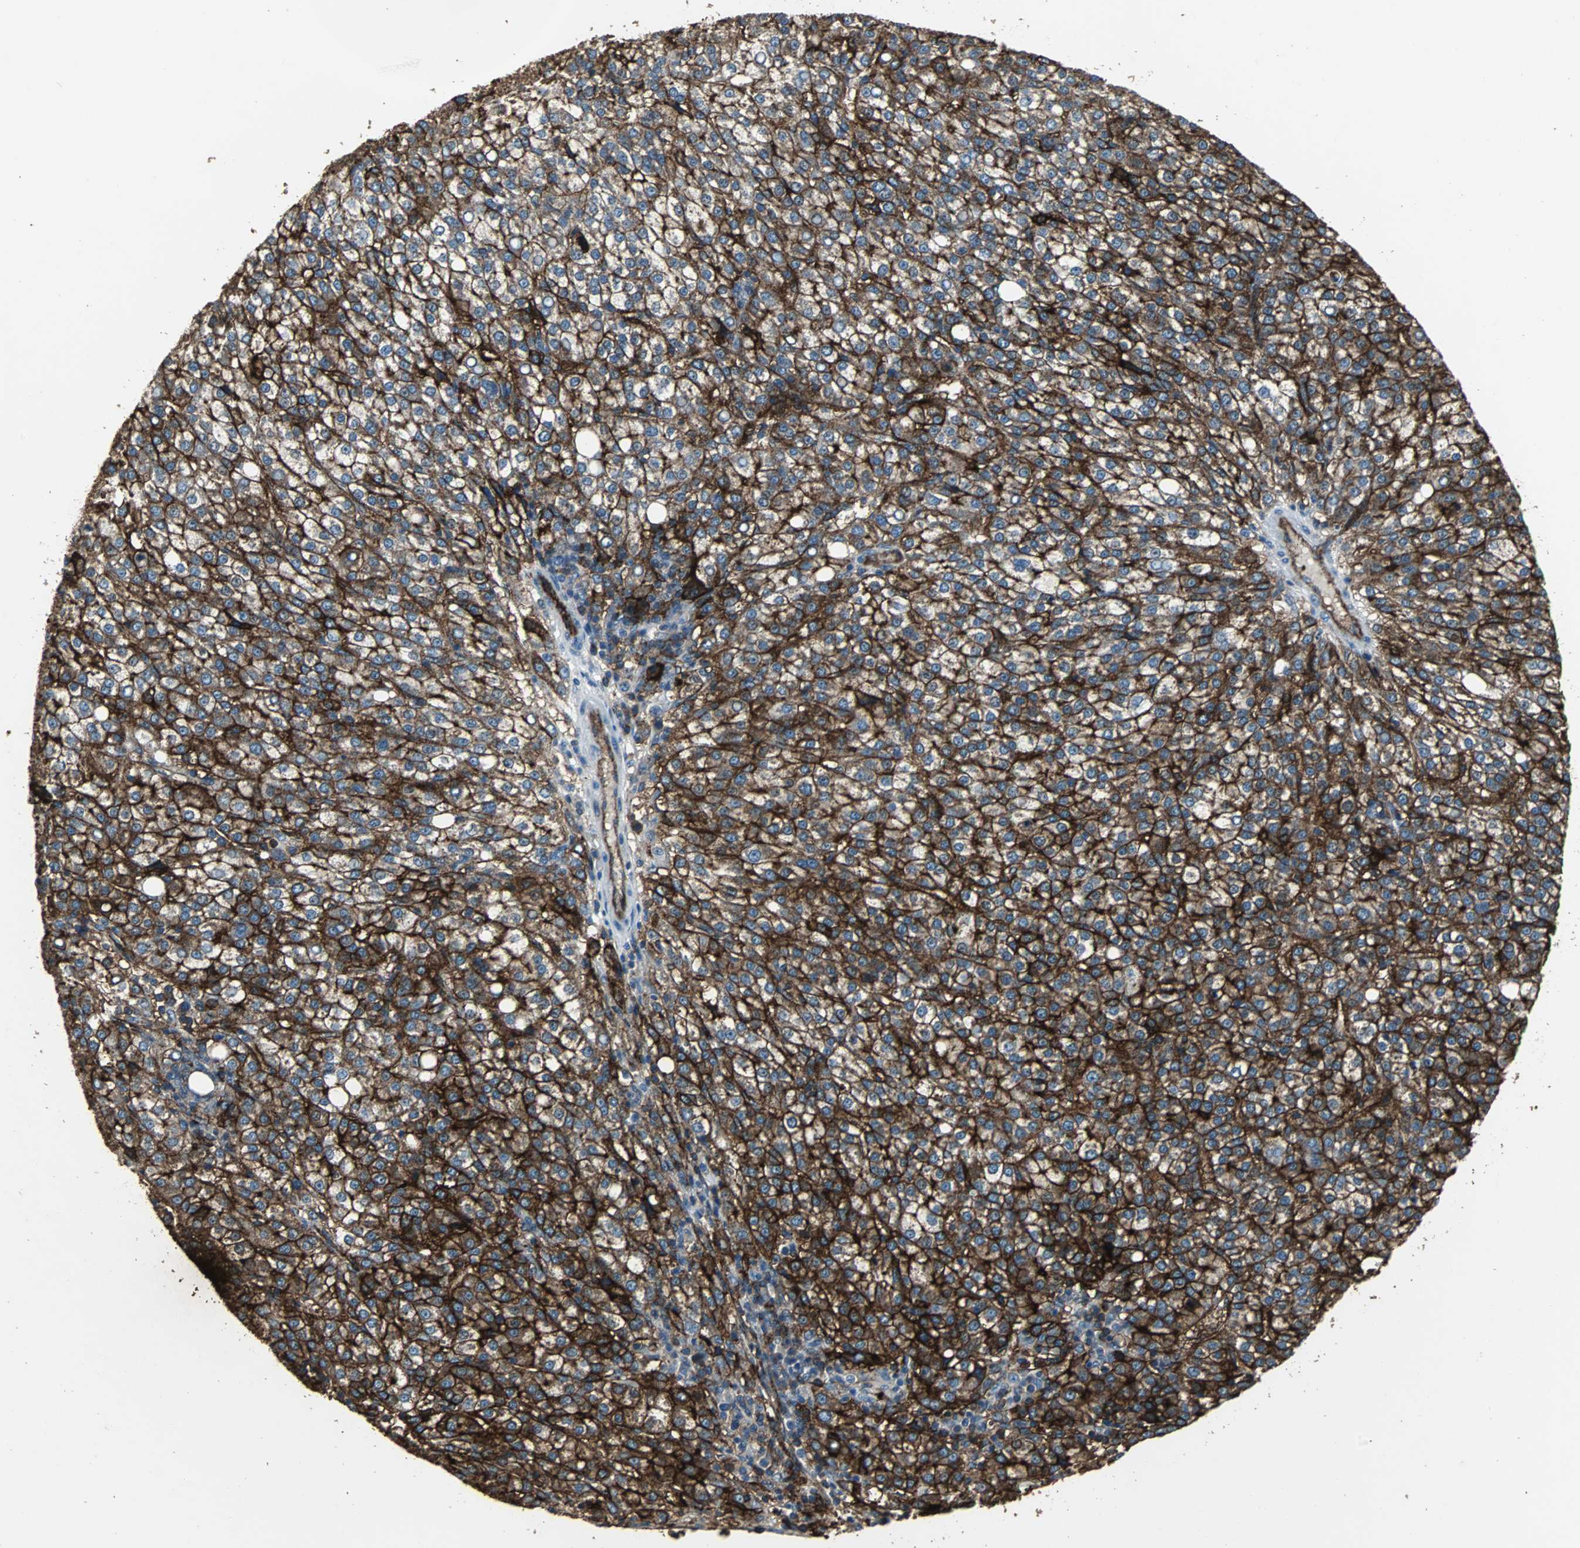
{"staining": {"intensity": "strong", "quantity": ">75%", "location": "cytoplasmic/membranous"}, "tissue": "liver cancer", "cell_type": "Tumor cells", "image_type": "cancer", "snomed": [{"axis": "morphology", "description": "Carcinoma, Hepatocellular, NOS"}, {"axis": "topography", "description": "Liver"}], "caption": "A high-resolution image shows IHC staining of liver cancer, which shows strong cytoplasmic/membranous expression in about >75% of tumor cells.", "gene": "F11R", "patient": {"sex": "female", "age": 58}}